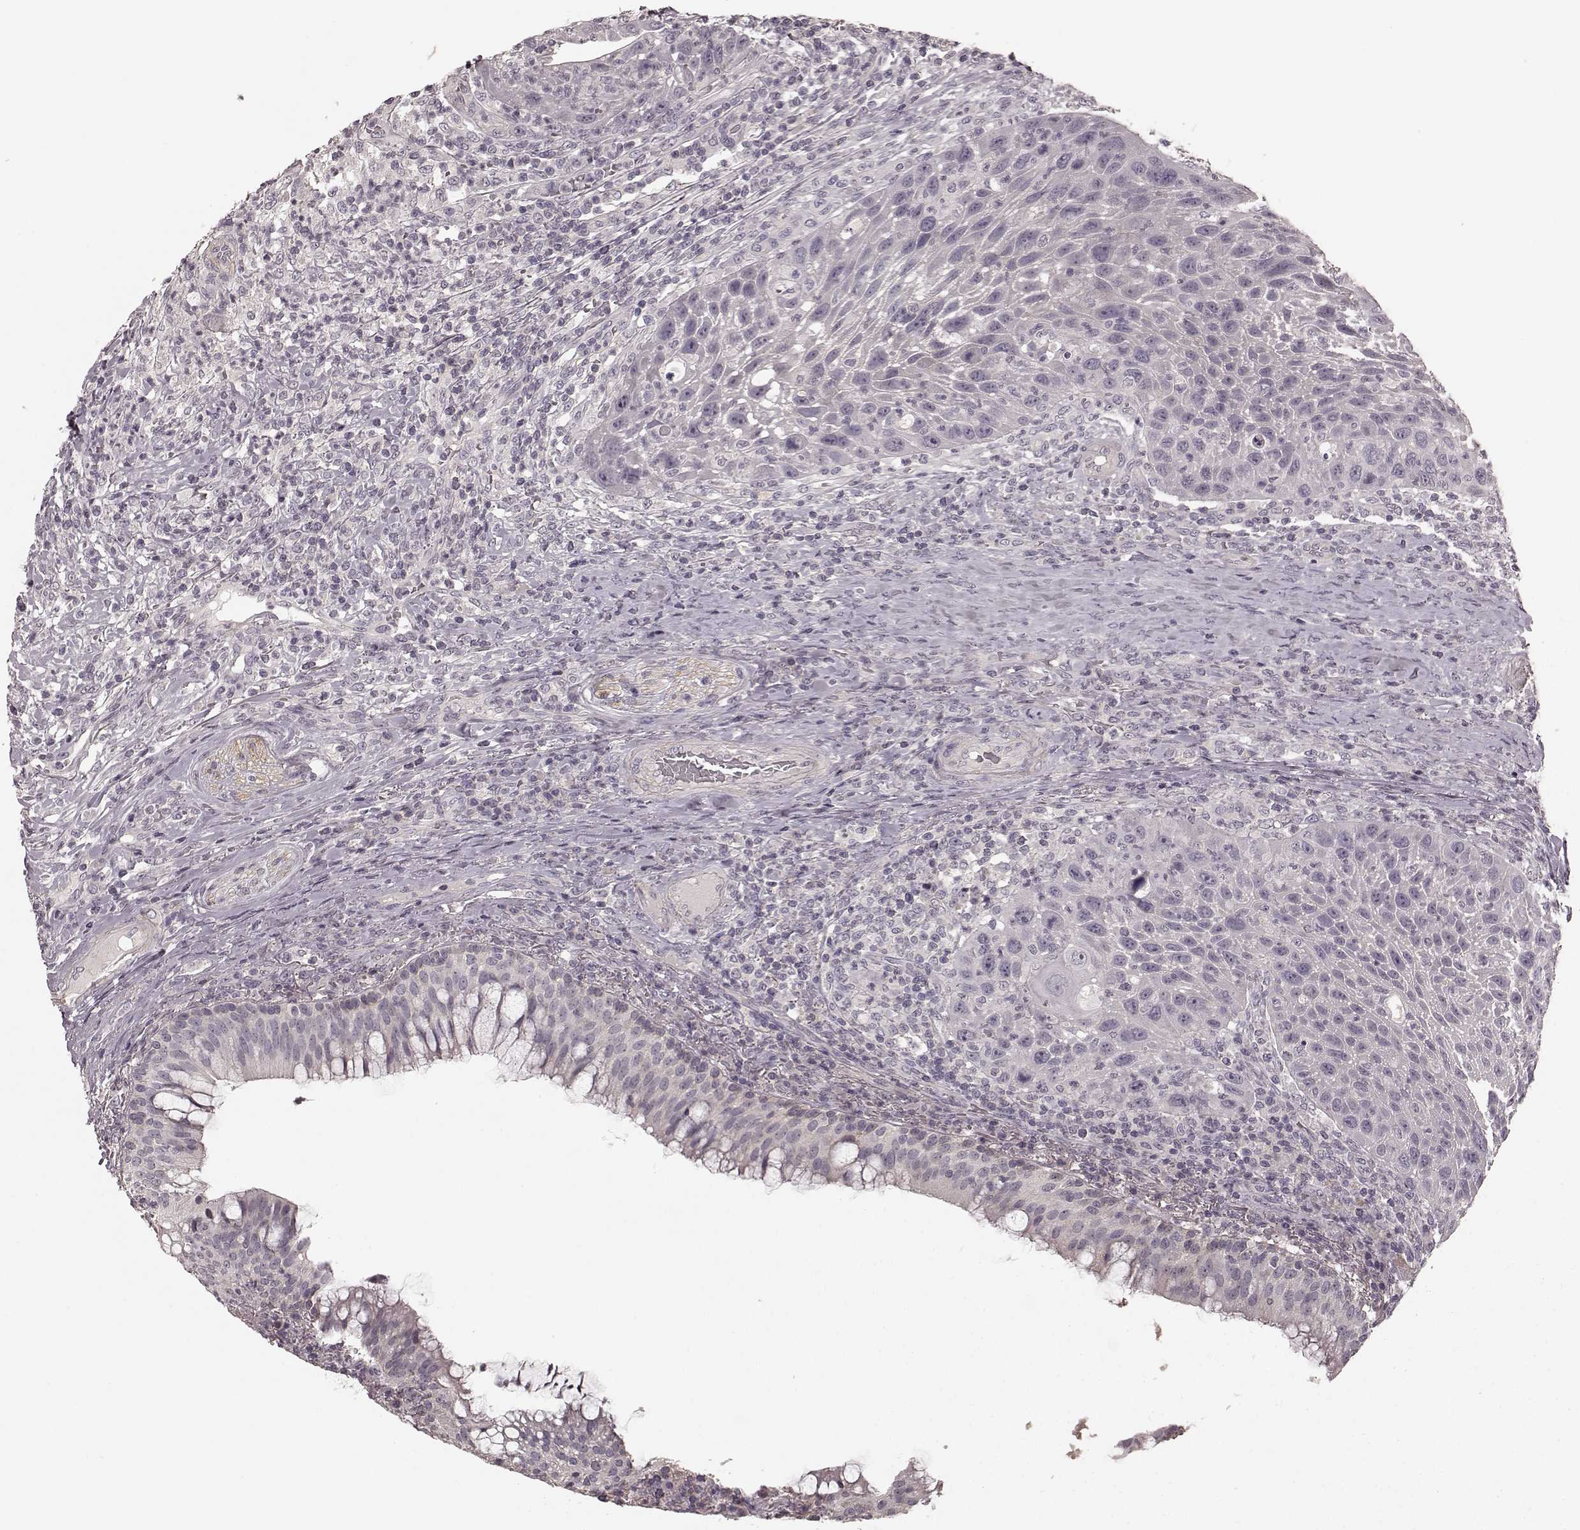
{"staining": {"intensity": "negative", "quantity": "none", "location": "none"}, "tissue": "head and neck cancer", "cell_type": "Tumor cells", "image_type": "cancer", "snomed": [{"axis": "morphology", "description": "Squamous cell carcinoma, NOS"}, {"axis": "topography", "description": "Head-Neck"}], "caption": "Immunohistochemical staining of human head and neck cancer (squamous cell carcinoma) displays no significant expression in tumor cells.", "gene": "PRKCE", "patient": {"sex": "male", "age": 69}}